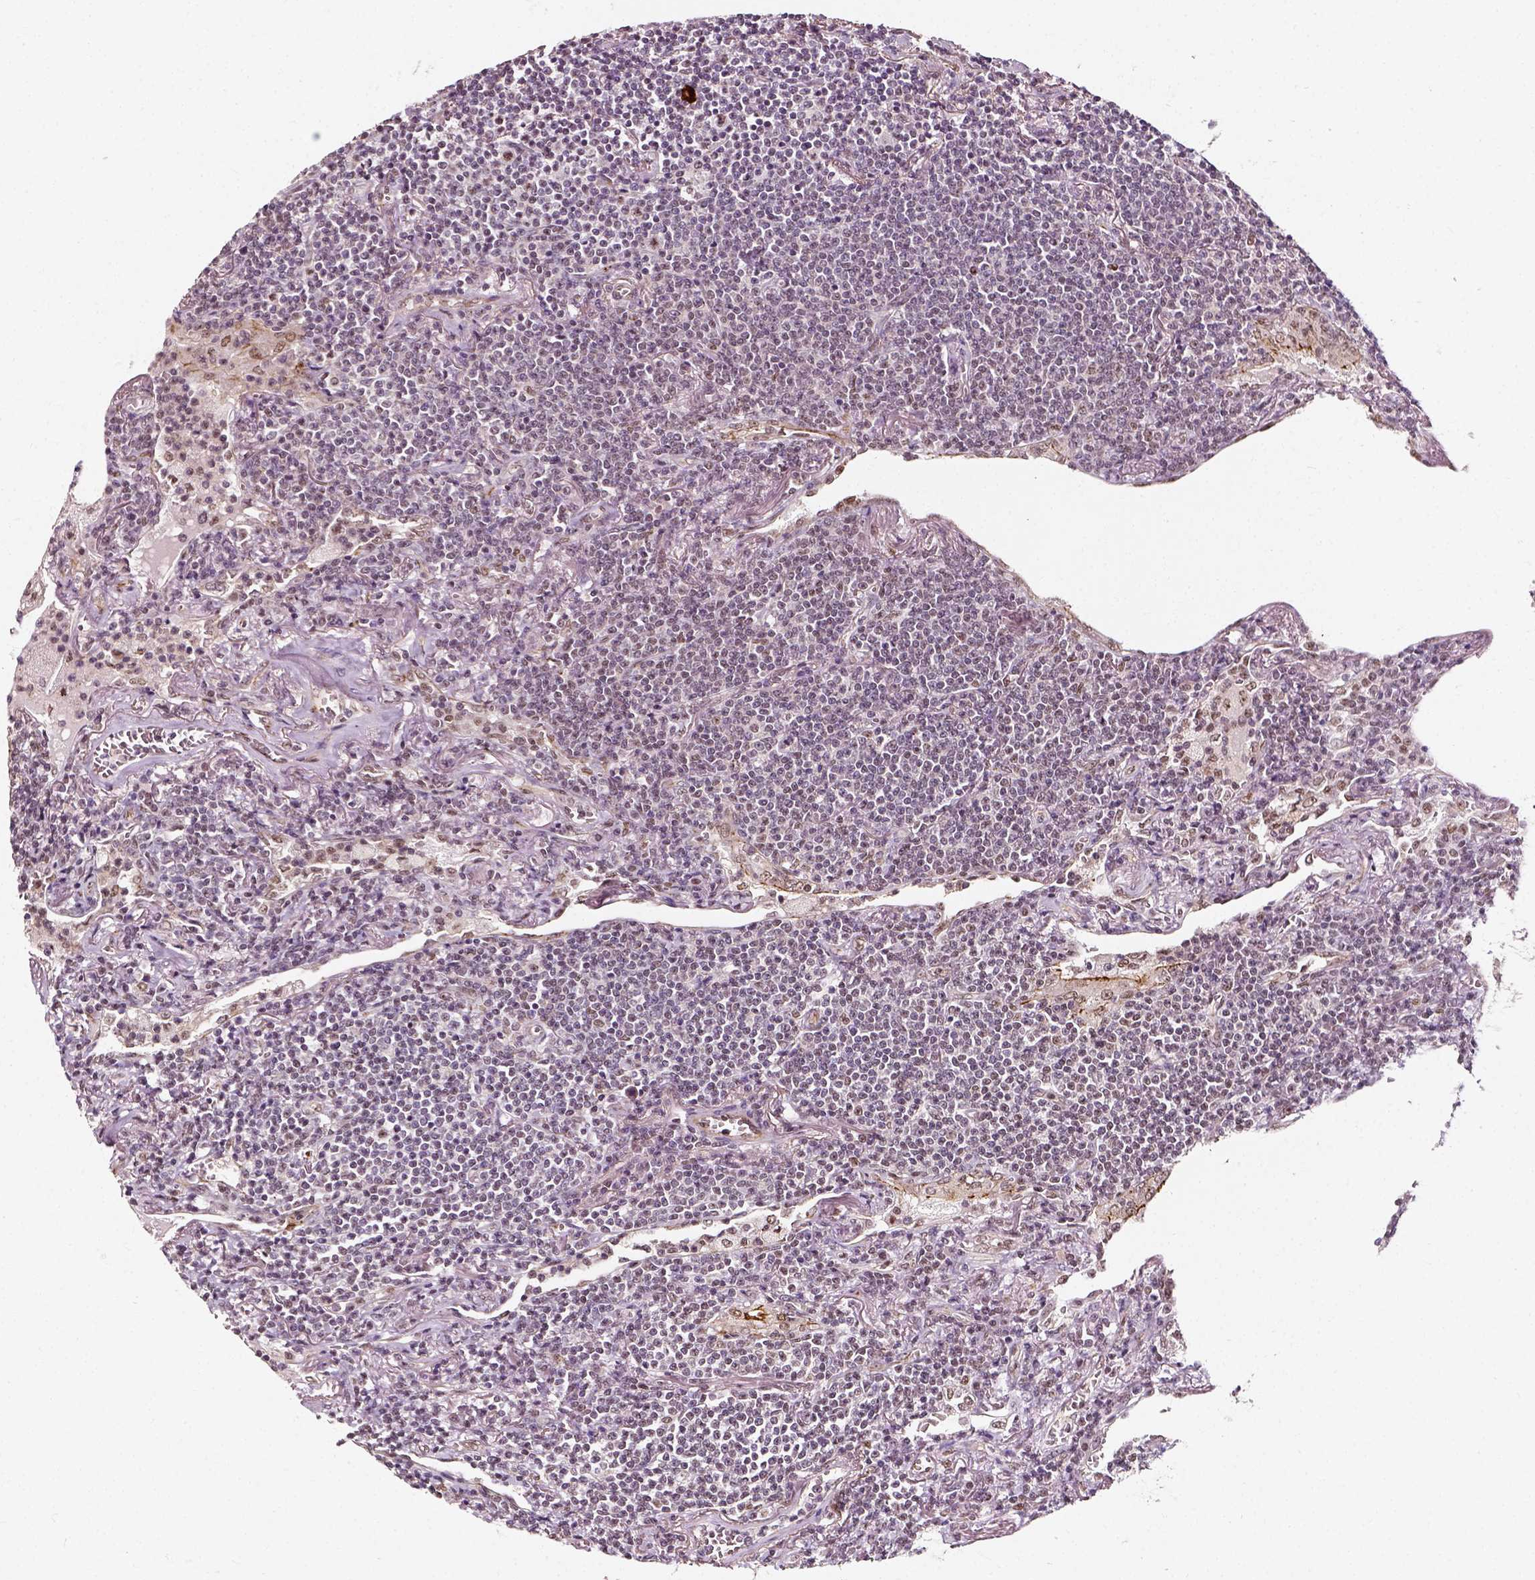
{"staining": {"intensity": "negative", "quantity": "none", "location": "none"}, "tissue": "lymphoma", "cell_type": "Tumor cells", "image_type": "cancer", "snomed": [{"axis": "morphology", "description": "Malignant lymphoma, non-Hodgkin's type, Low grade"}, {"axis": "topography", "description": "Lung"}], "caption": "A micrograph of human low-grade malignant lymphoma, non-Hodgkin's type is negative for staining in tumor cells.", "gene": "NACC1", "patient": {"sex": "female", "age": 71}}